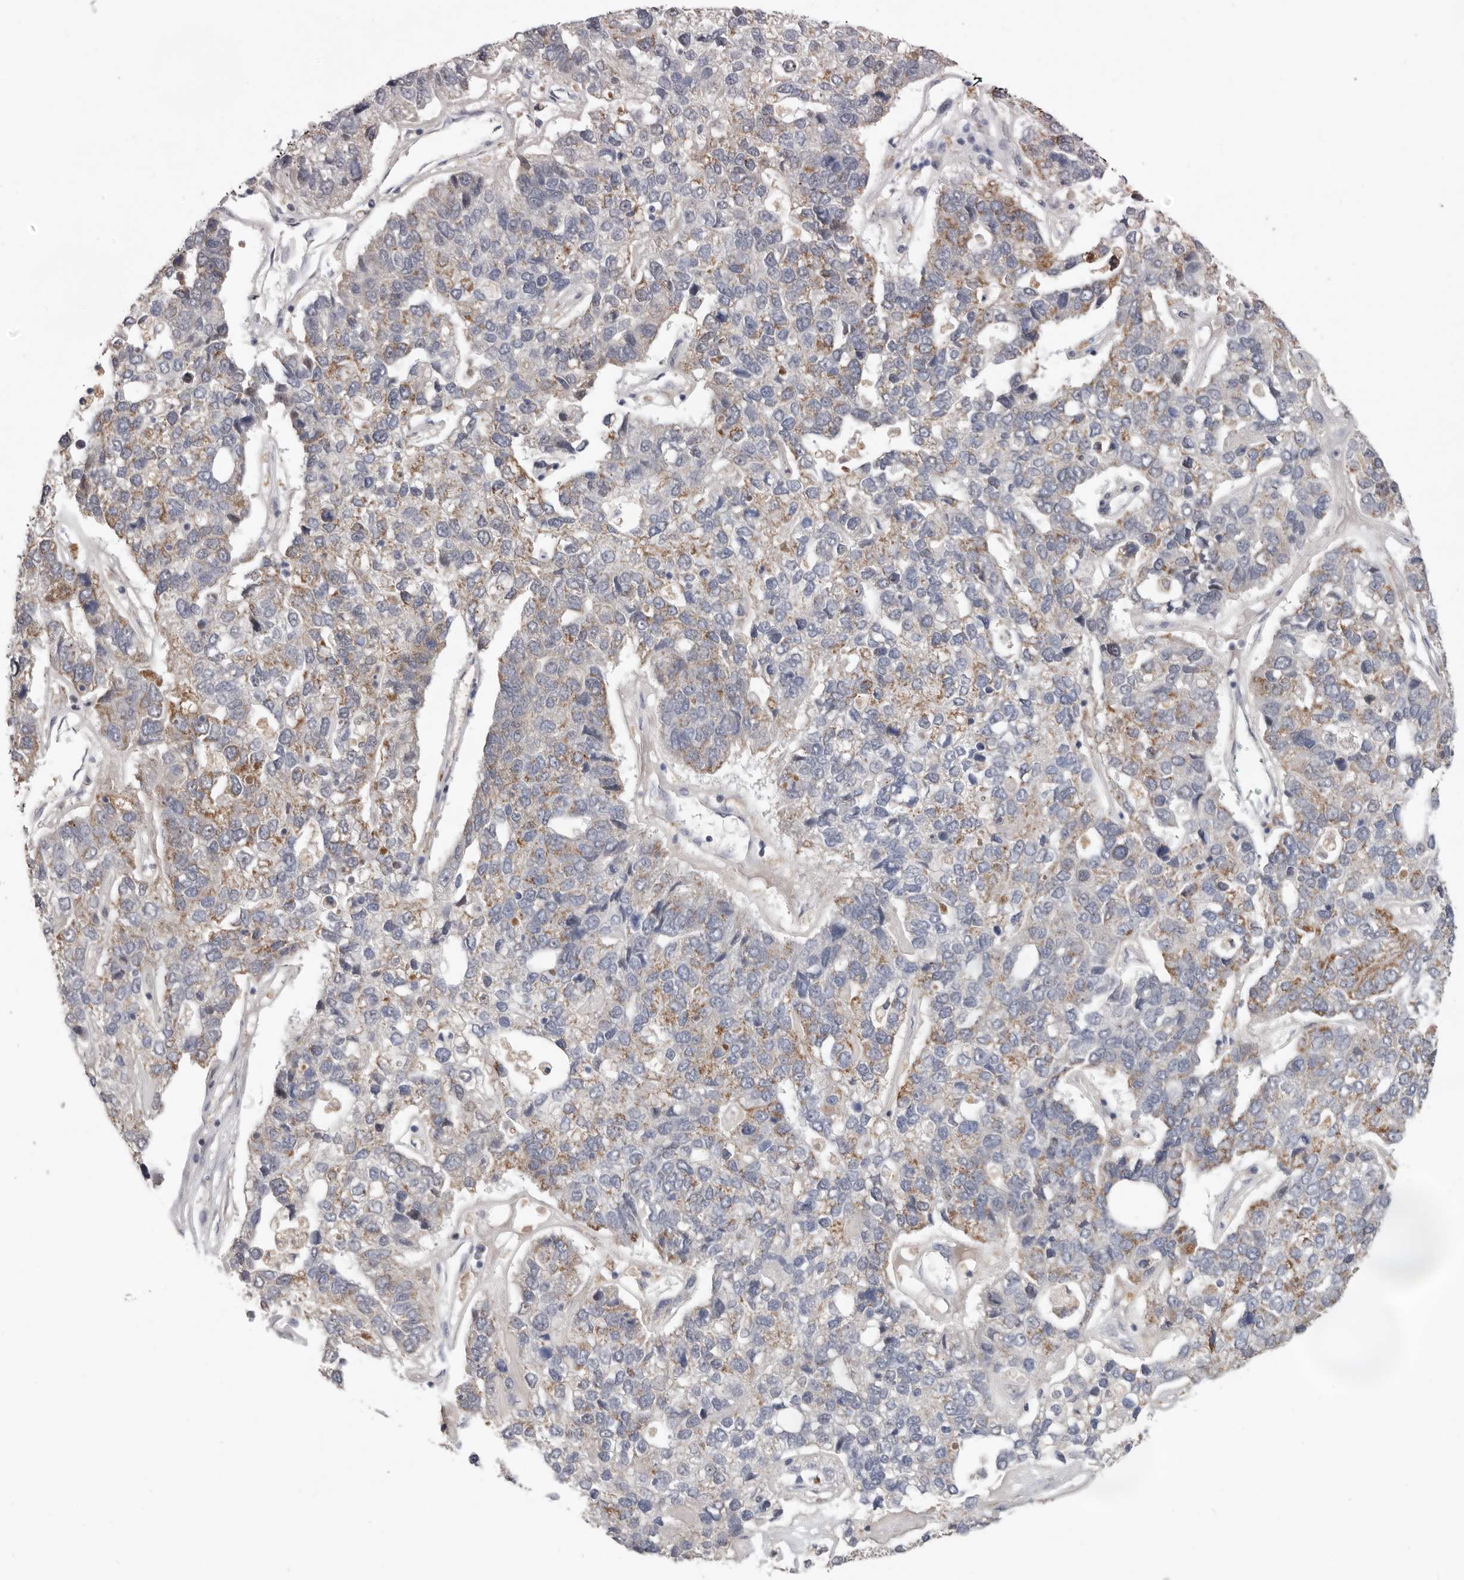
{"staining": {"intensity": "moderate", "quantity": "<25%", "location": "cytoplasmic/membranous"}, "tissue": "pancreatic cancer", "cell_type": "Tumor cells", "image_type": "cancer", "snomed": [{"axis": "morphology", "description": "Adenocarcinoma, NOS"}, {"axis": "topography", "description": "Pancreas"}], "caption": "DAB (3,3'-diaminobenzidine) immunohistochemical staining of human adenocarcinoma (pancreatic) demonstrates moderate cytoplasmic/membranous protein expression in approximately <25% of tumor cells. (DAB IHC with brightfield microscopy, high magnification).", "gene": "BRCA2", "patient": {"sex": "female", "age": 61}}